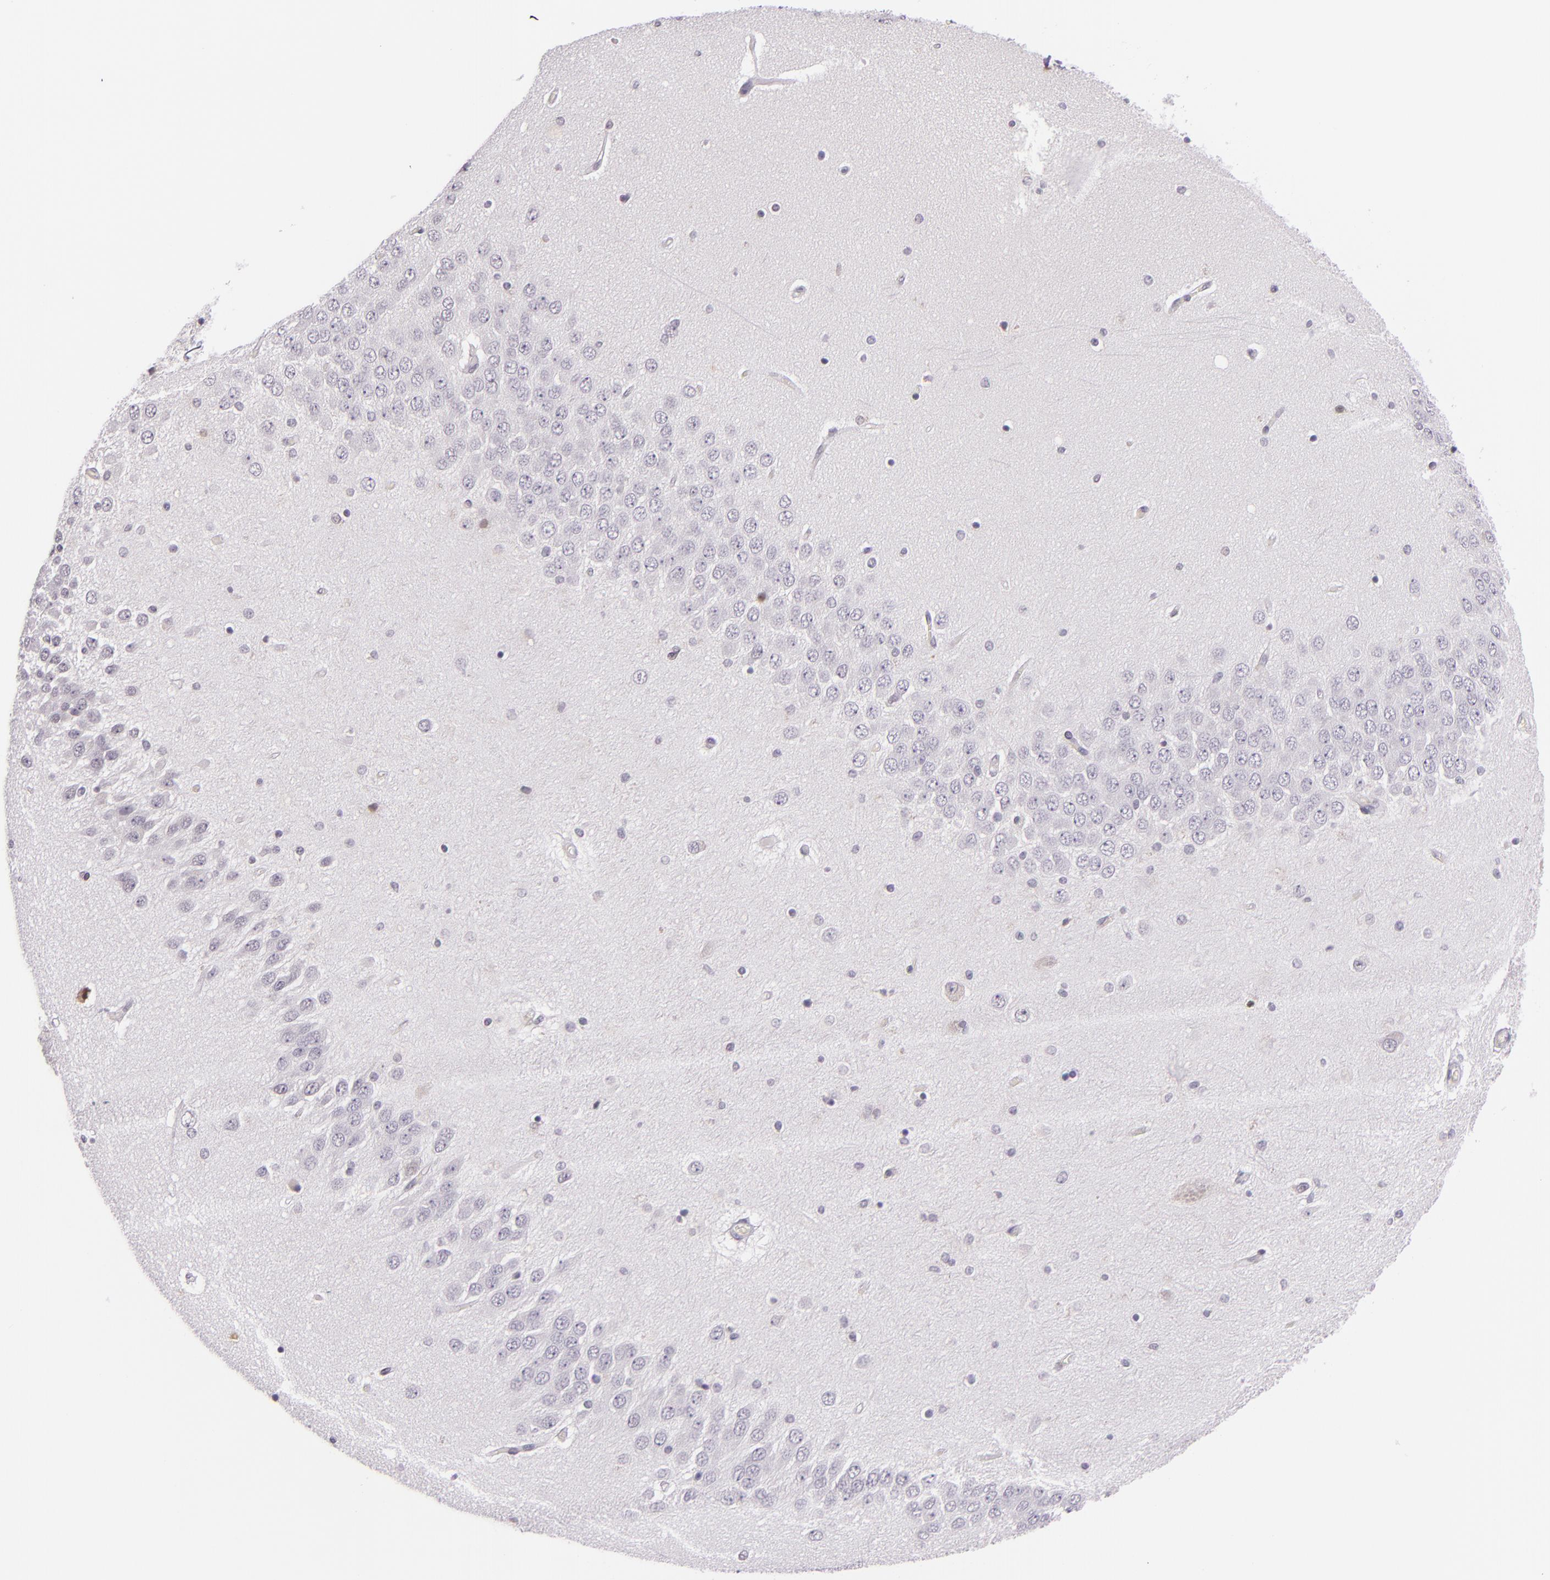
{"staining": {"intensity": "negative", "quantity": "none", "location": "none"}, "tissue": "hippocampus", "cell_type": "Glial cells", "image_type": "normal", "snomed": [{"axis": "morphology", "description": "Normal tissue, NOS"}, {"axis": "topography", "description": "Hippocampus"}], "caption": "Immunohistochemistry photomicrograph of normal human hippocampus stained for a protein (brown), which demonstrates no expression in glial cells. (Stains: DAB (3,3'-diaminobenzidine) immunohistochemistry (IHC) with hematoxylin counter stain, Microscopy: brightfield microscopy at high magnification).", "gene": "HSP90AA1", "patient": {"sex": "female", "age": 54}}